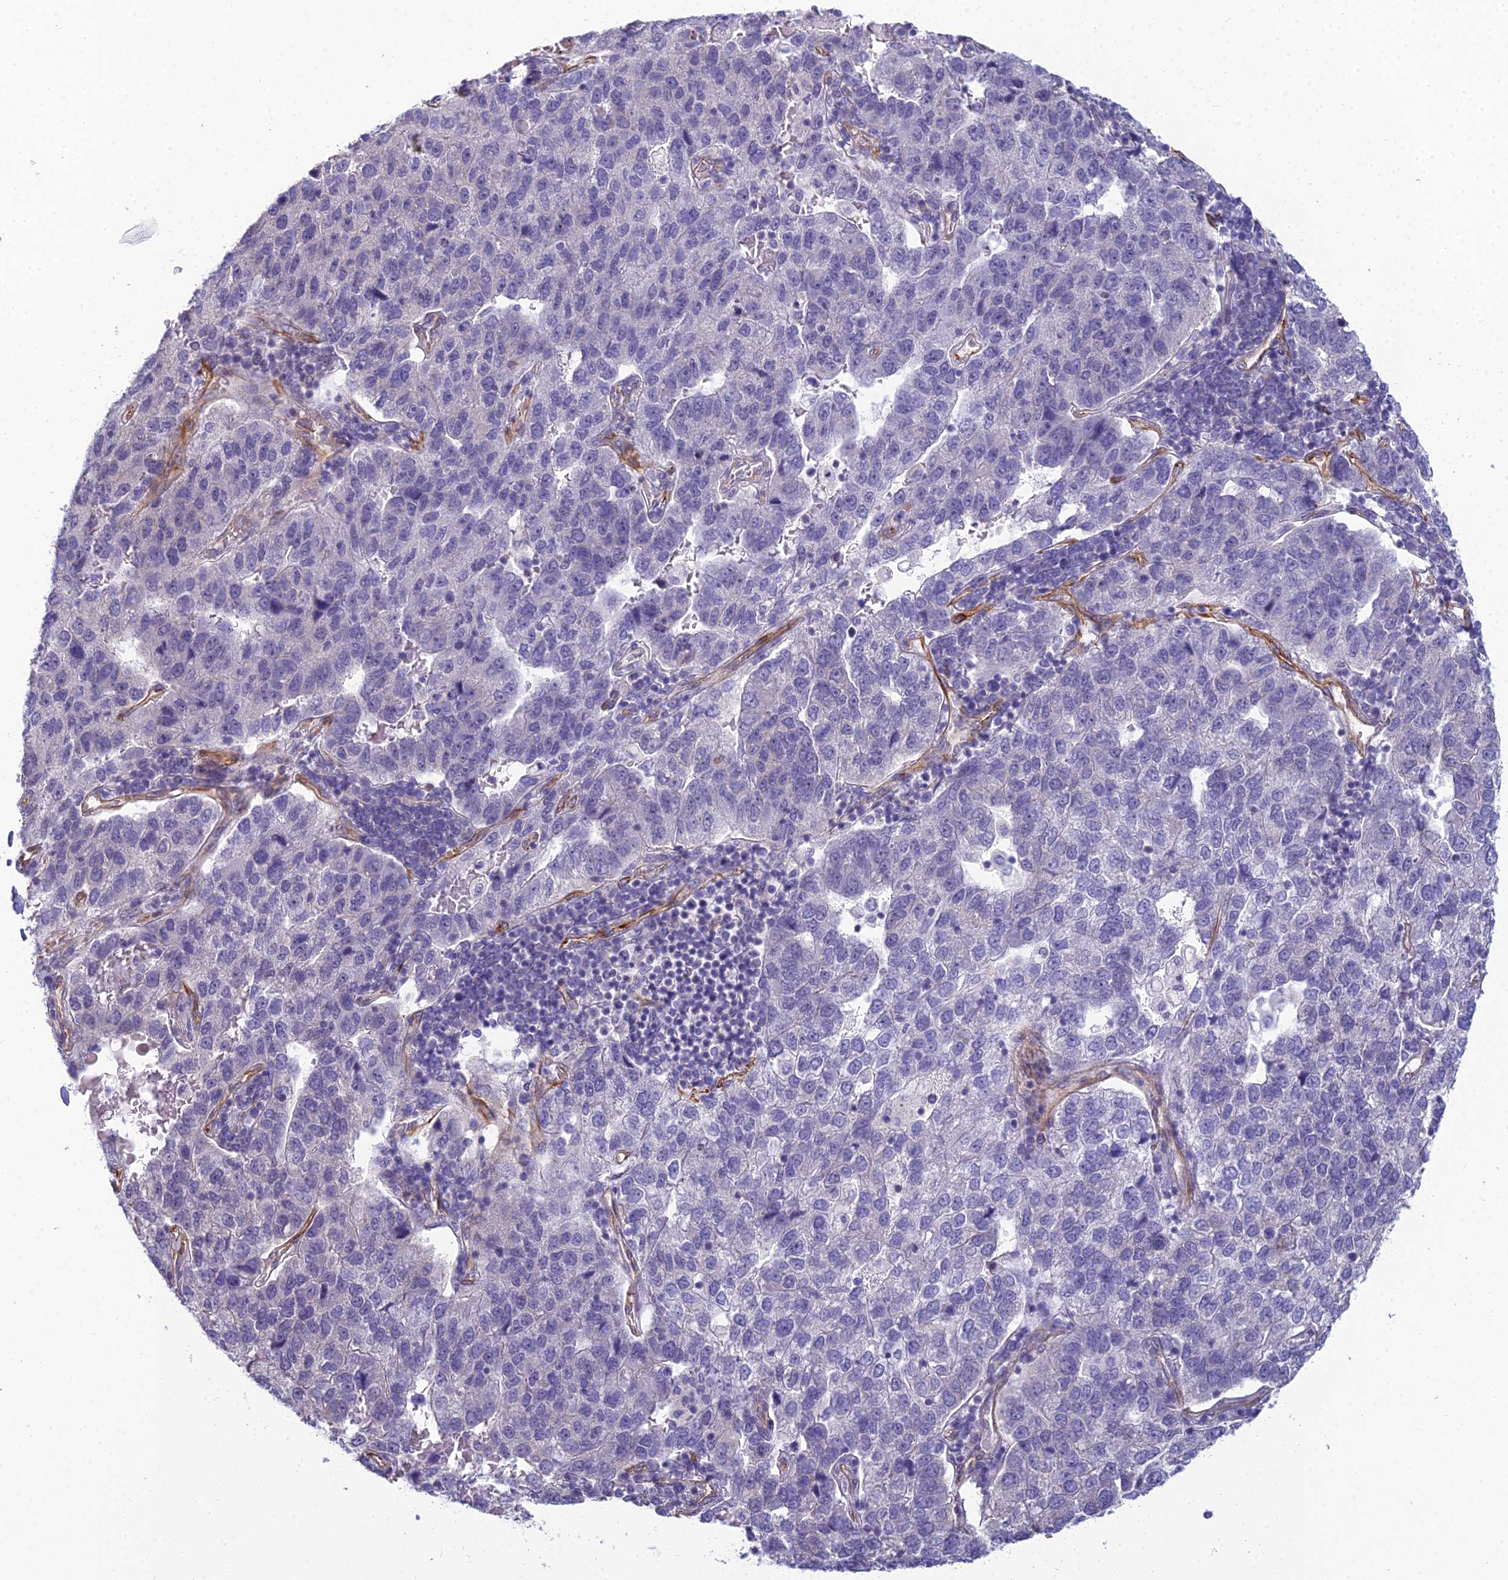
{"staining": {"intensity": "negative", "quantity": "none", "location": "none"}, "tissue": "pancreatic cancer", "cell_type": "Tumor cells", "image_type": "cancer", "snomed": [{"axis": "morphology", "description": "Adenocarcinoma, NOS"}, {"axis": "topography", "description": "Pancreas"}], "caption": "IHC micrograph of human pancreatic adenocarcinoma stained for a protein (brown), which exhibits no staining in tumor cells.", "gene": "RGL3", "patient": {"sex": "female", "age": 61}}